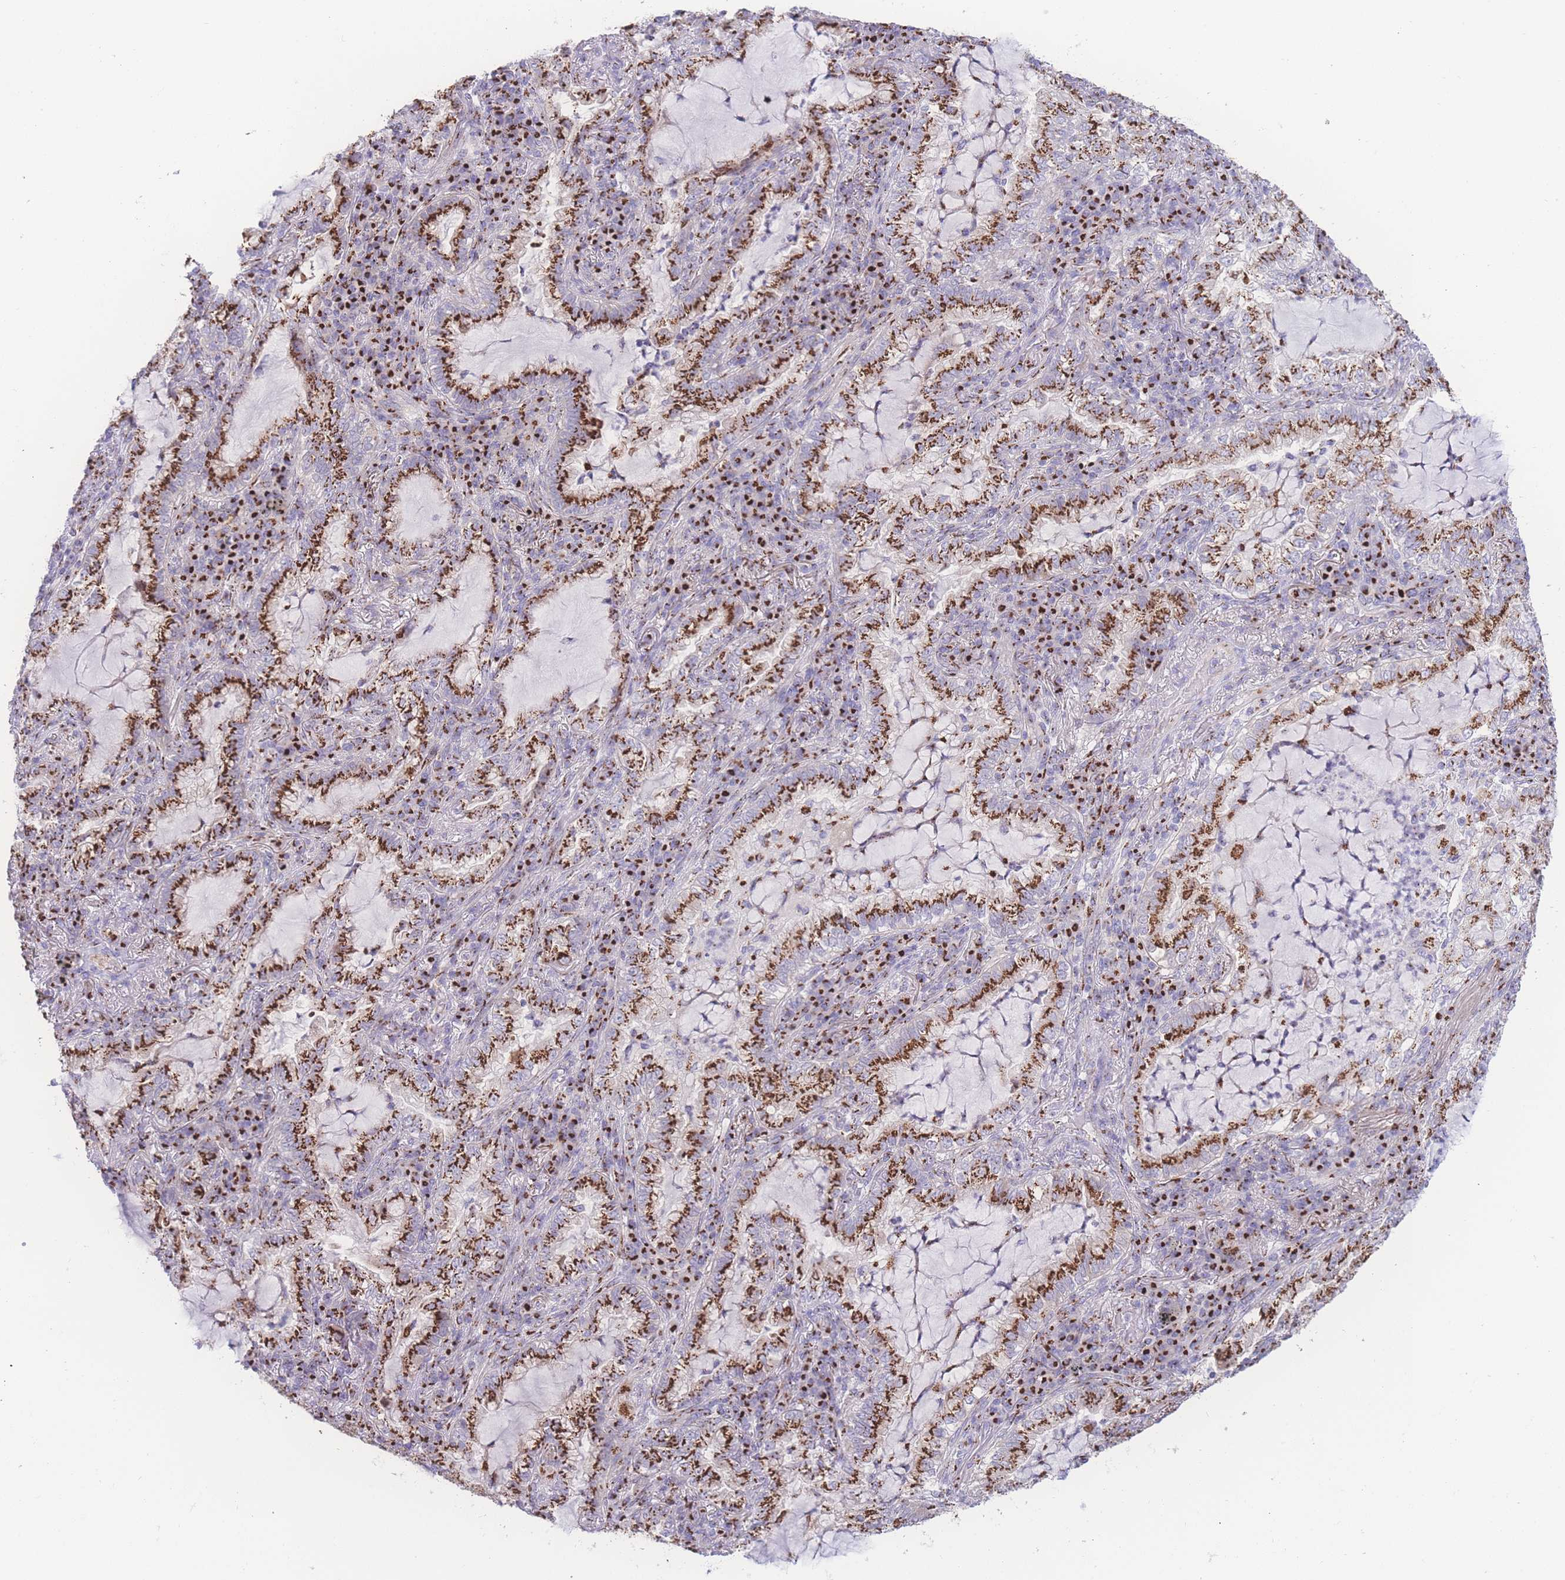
{"staining": {"intensity": "strong", "quantity": ">75%", "location": "cytoplasmic/membranous"}, "tissue": "lung cancer", "cell_type": "Tumor cells", "image_type": "cancer", "snomed": [{"axis": "morphology", "description": "Adenocarcinoma, NOS"}, {"axis": "topography", "description": "Lung"}], "caption": "Immunohistochemistry (DAB (3,3'-diaminobenzidine)) staining of human lung cancer (adenocarcinoma) reveals strong cytoplasmic/membranous protein expression in about >75% of tumor cells. Immunohistochemistry stains the protein of interest in brown and the nuclei are stained blue.", "gene": "GOLM2", "patient": {"sex": "female", "age": 73}}